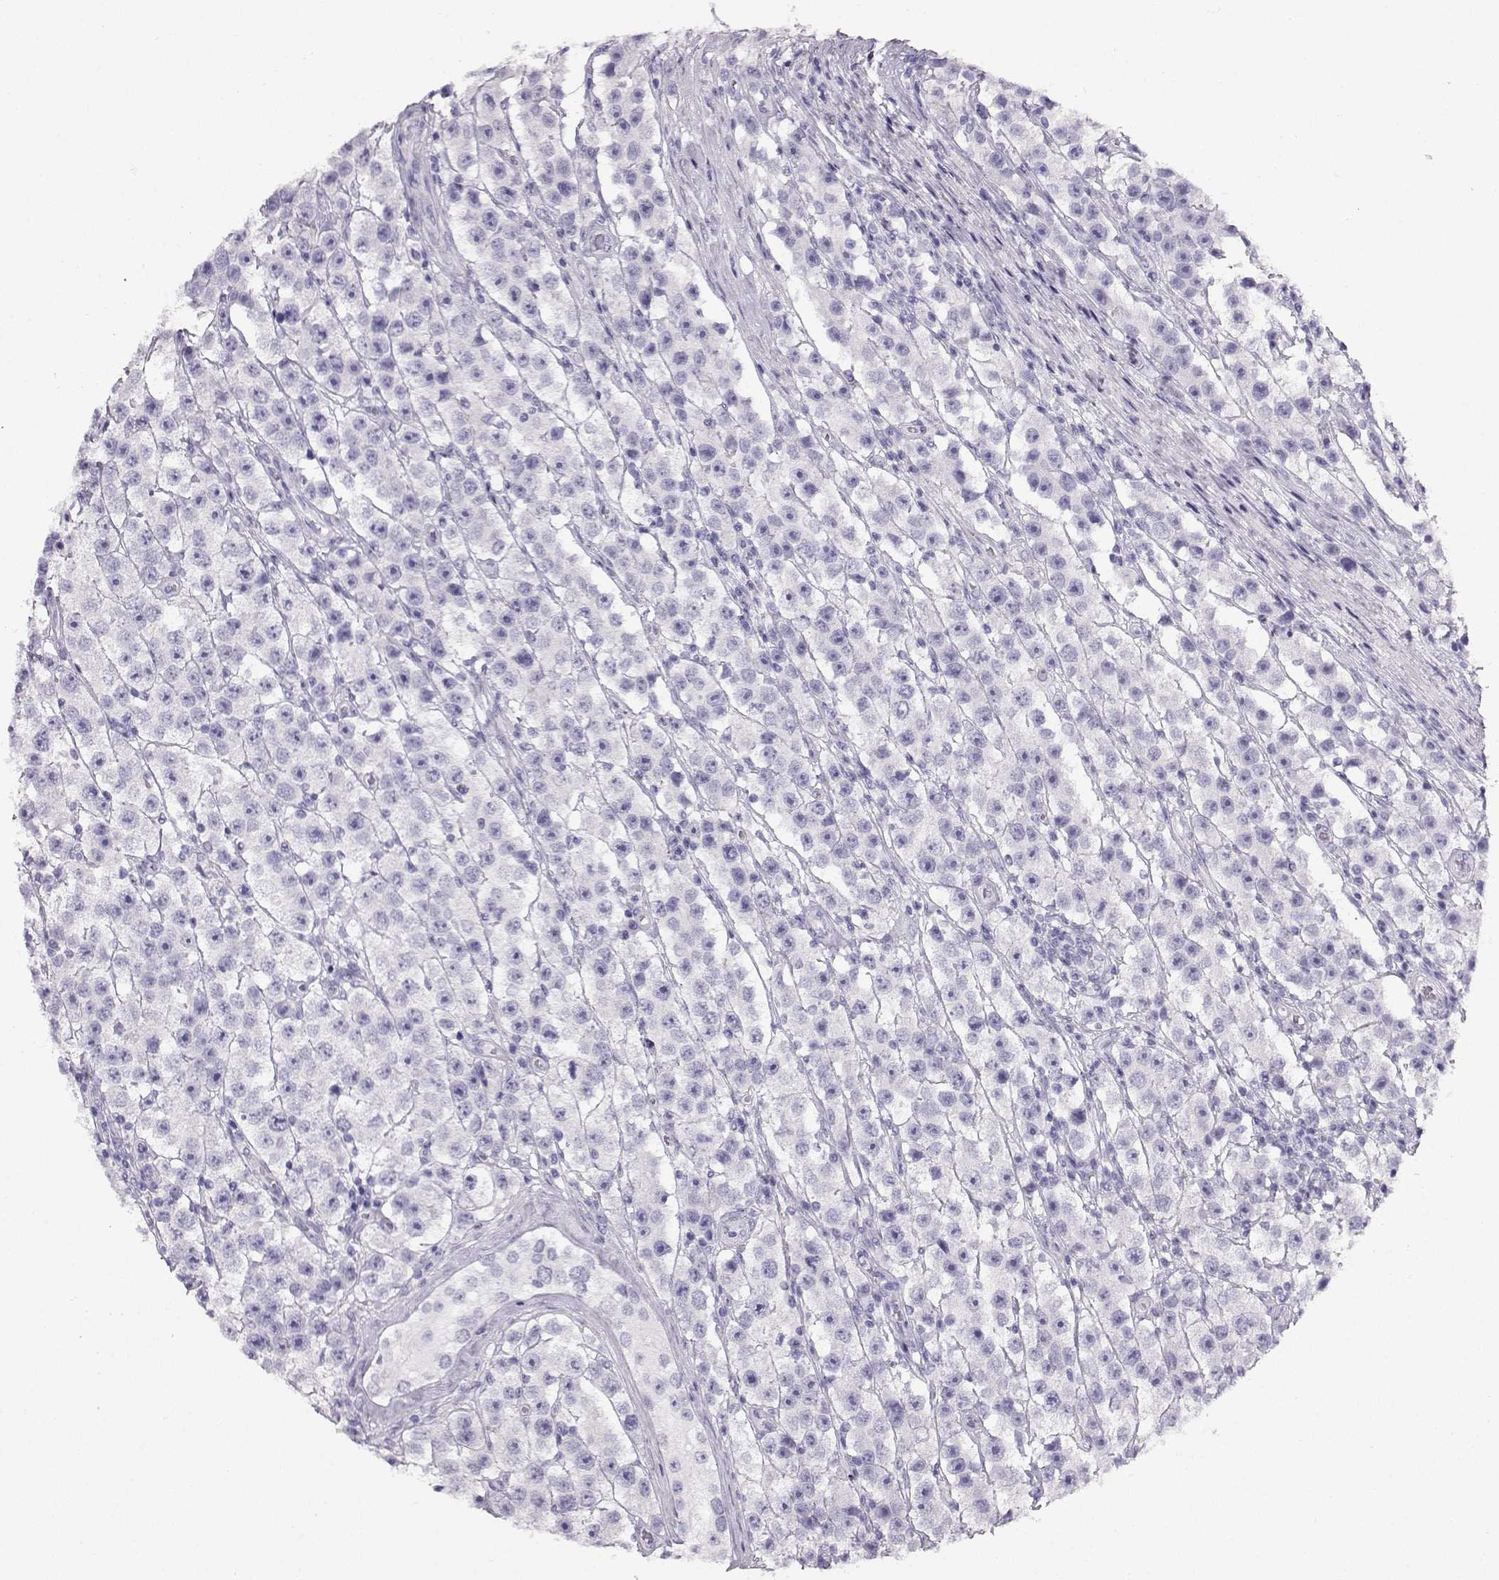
{"staining": {"intensity": "negative", "quantity": "none", "location": "none"}, "tissue": "testis cancer", "cell_type": "Tumor cells", "image_type": "cancer", "snomed": [{"axis": "morphology", "description": "Seminoma, NOS"}, {"axis": "topography", "description": "Testis"}], "caption": "There is no significant expression in tumor cells of testis seminoma.", "gene": "ACTN2", "patient": {"sex": "male", "age": 45}}